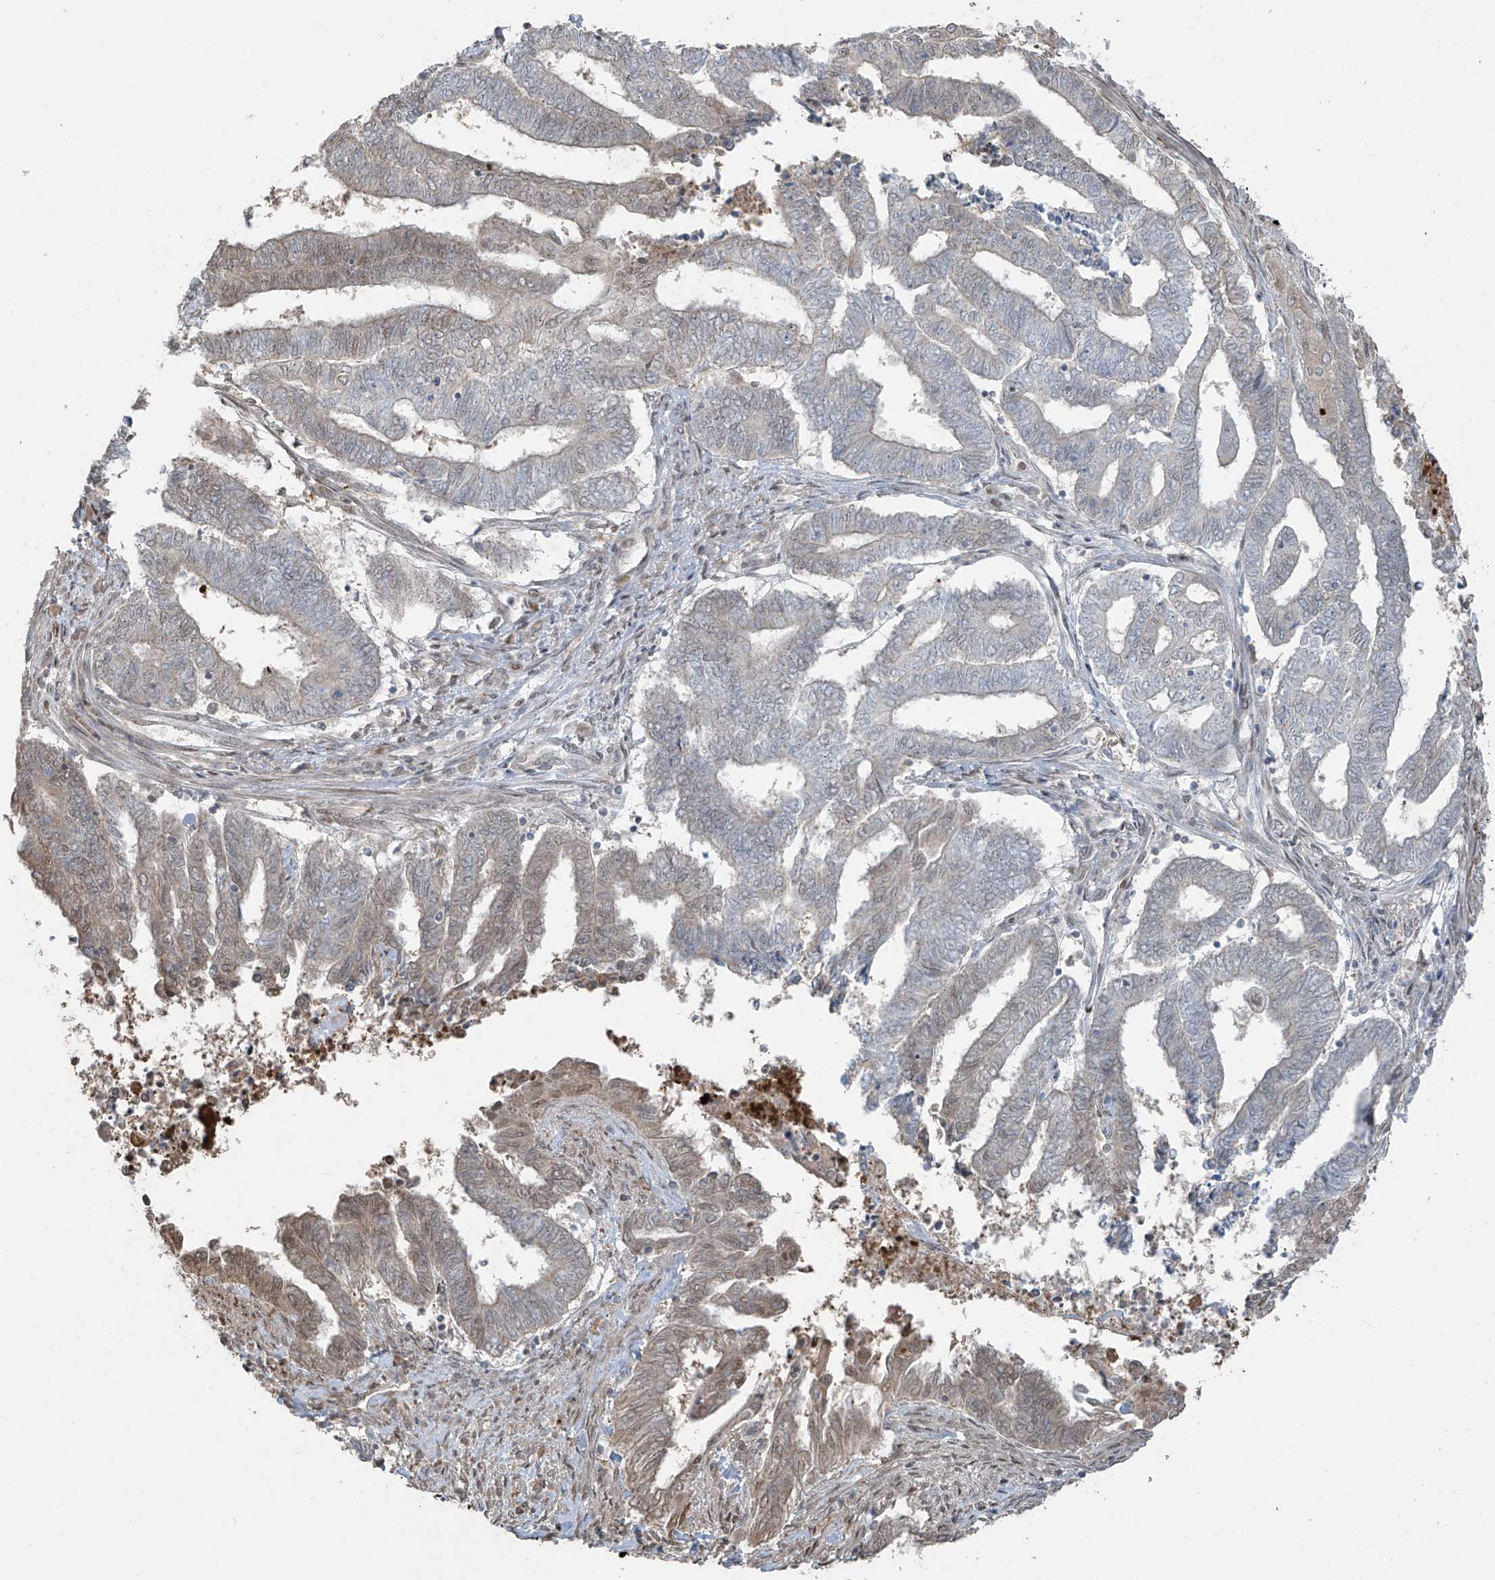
{"staining": {"intensity": "weak", "quantity": "<25%", "location": "nuclear"}, "tissue": "endometrial cancer", "cell_type": "Tumor cells", "image_type": "cancer", "snomed": [{"axis": "morphology", "description": "Adenocarcinoma, NOS"}, {"axis": "topography", "description": "Uterus"}, {"axis": "topography", "description": "Endometrium"}], "caption": "Human endometrial cancer (adenocarcinoma) stained for a protein using immunohistochemistry (IHC) reveals no expression in tumor cells.", "gene": "TTC22", "patient": {"sex": "female", "age": 70}}